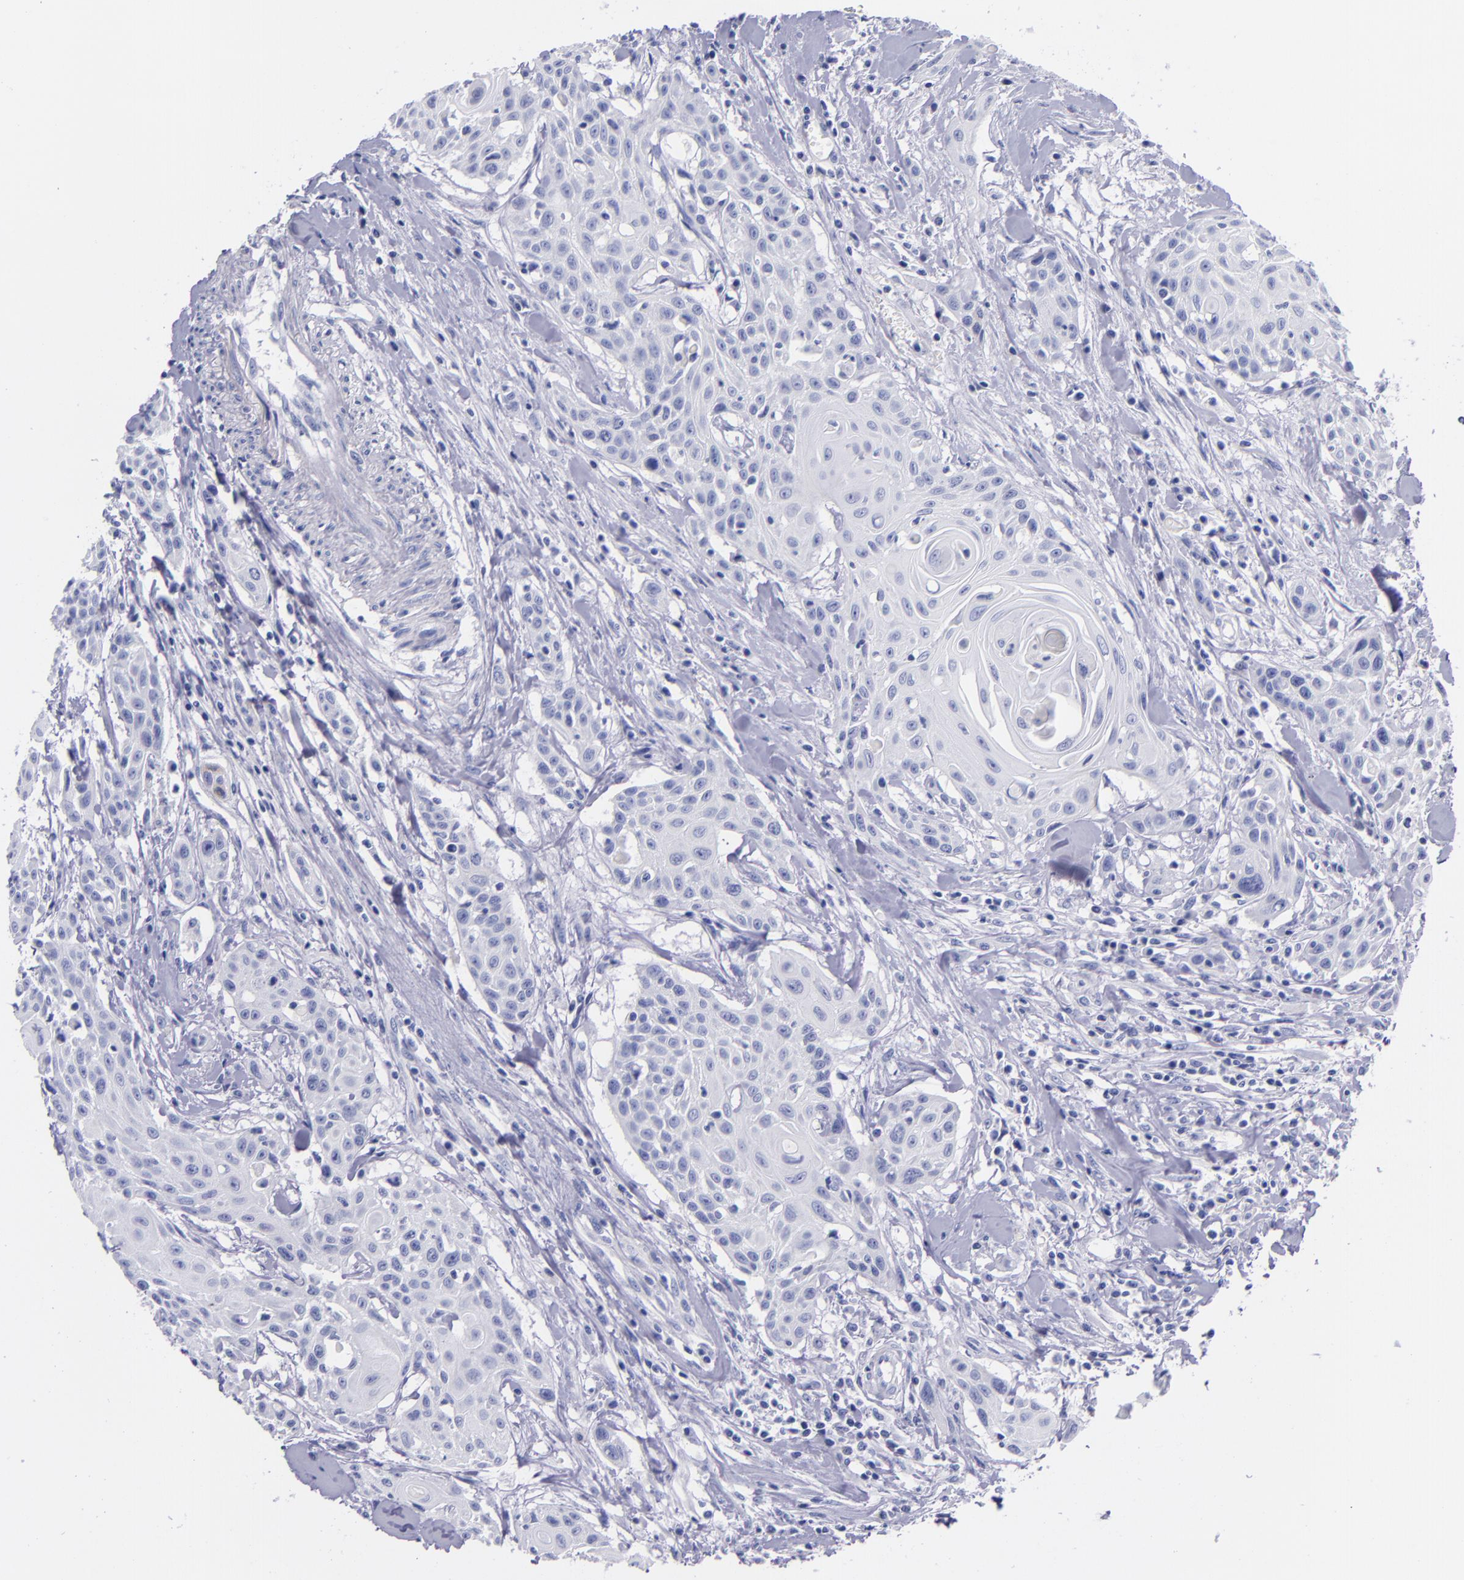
{"staining": {"intensity": "negative", "quantity": "none", "location": "none"}, "tissue": "head and neck cancer", "cell_type": "Tumor cells", "image_type": "cancer", "snomed": [{"axis": "morphology", "description": "Squamous cell carcinoma, NOS"}, {"axis": "morphology", "description": "Squamous cell carcinoma, metastatic, NOS"}, {"axis": "topography", "description": "Lymph node"}, {"axis": "topography", "description": "Salivary gland"}, {"axis": "topography", "description": "Head-Neck"}], "caption": "Protein analysis of metastatic squamous cell carcinoma (head and neck) demonstrates no significant positivity in tumor cells.", "gene": "SV2A", "patient": {"sex": "female", "age": 74}}